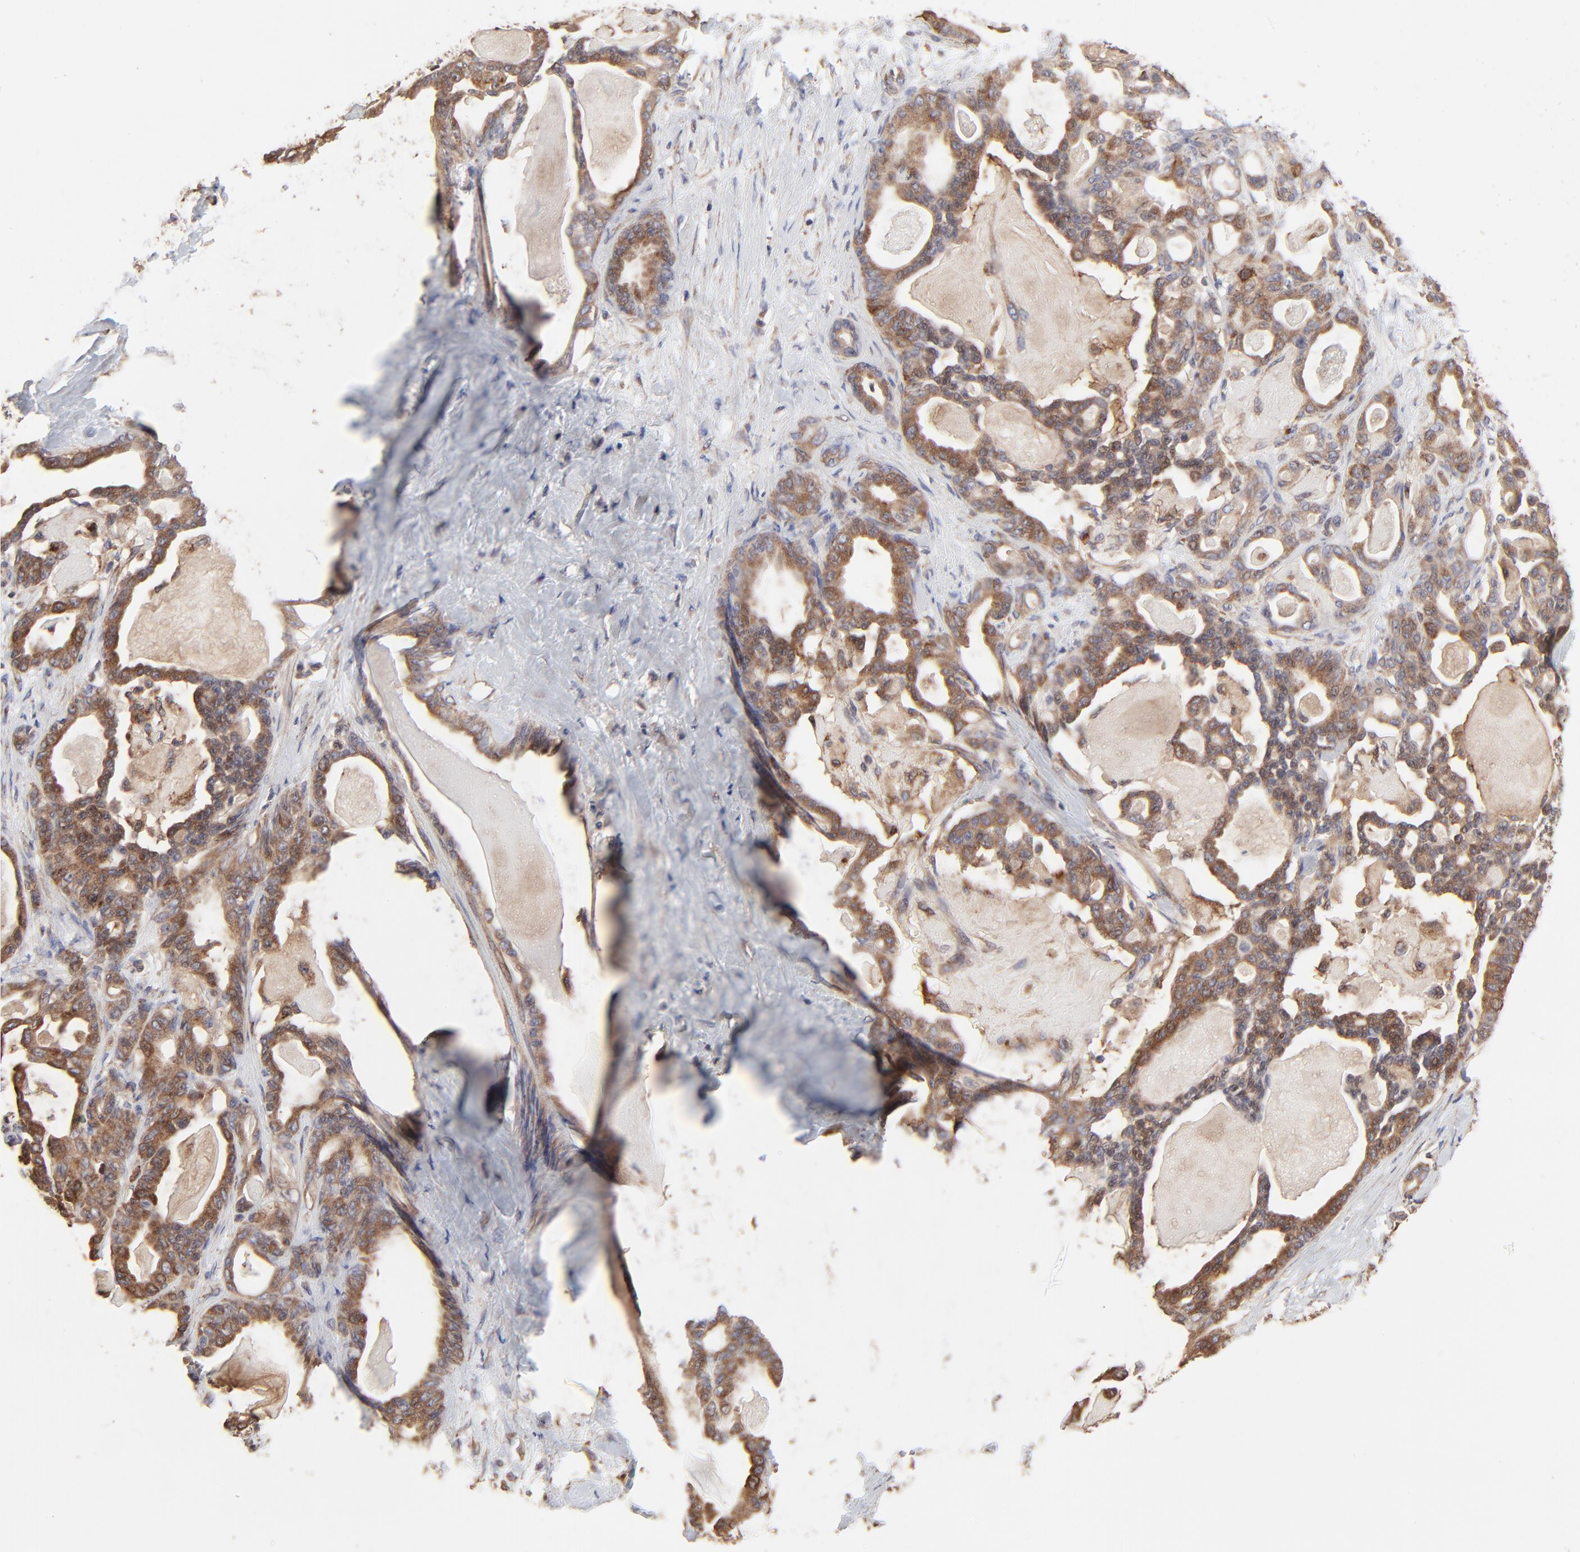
{"staining": {"intensity": "moderate", "quantity": ">75%", "location": "cytoplasmic/membranous"}, "tissue": "pancreatic cancer", "cell_type": "Tumor cells", "image_type": "cancer", "snomed": [{"axis": "morphology", "description": "Adenocarcinoma, NOS"}, {"axis": "topography", "description": "Pancreas"}], "caption": "Immunohistochemistry image of adenocarcinoma (pancreatic) stained for a protein (brown), which displays medium levels of moderate cytoplasmic/membranous positivity in approximately >75% of tumor cells.", "gene": "ELP2", "patient": {"sex": "male", "age": 63}}